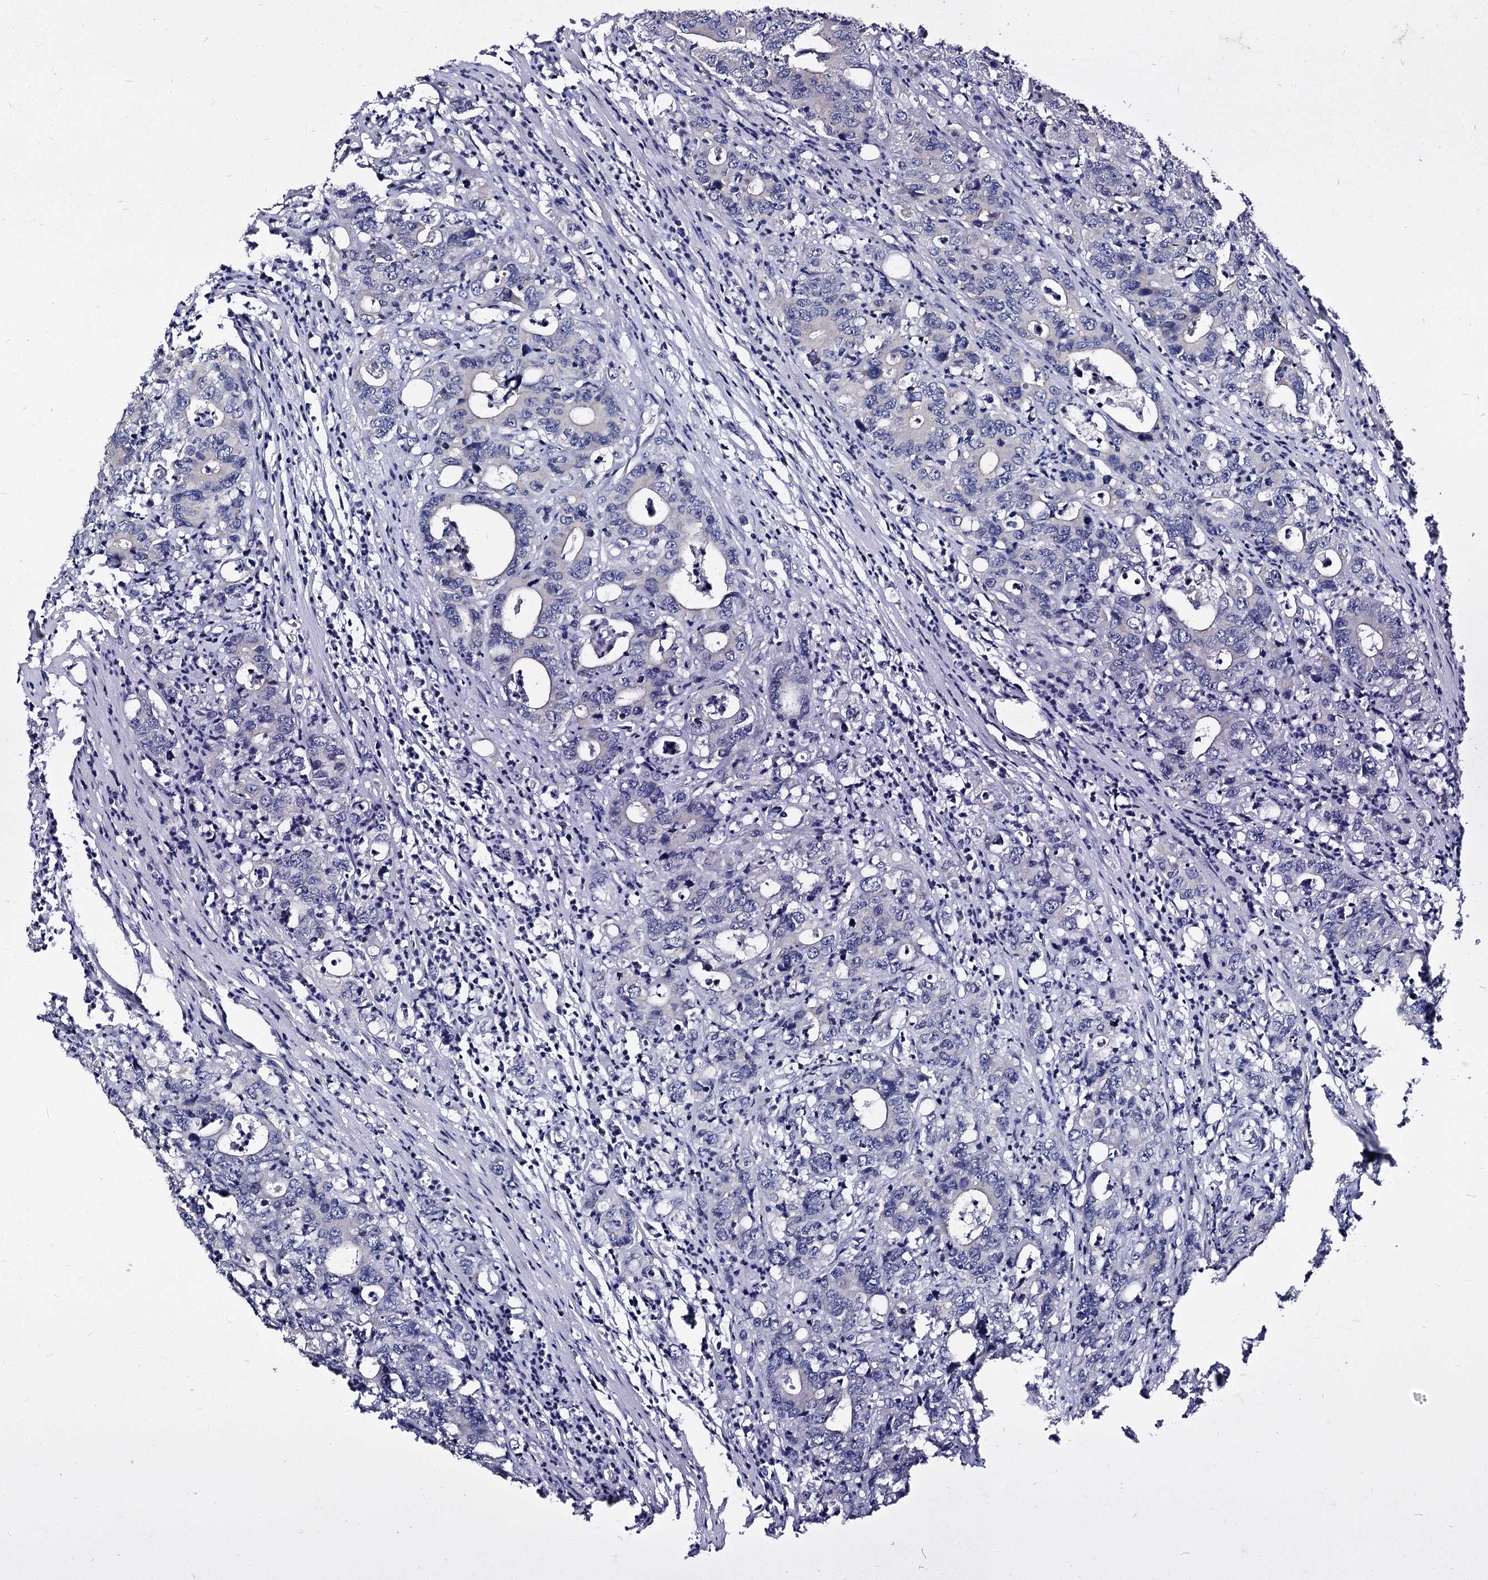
{"staining": {"intensity": "negative", "quantity": "none", "location": "none"}, "tissue": "colorectal cancer", "cell_type": "Tumor cells", "image_type": "cancer", "snomed": [{"axis": "morphology", "description": "Adenocarcinoma, NOS"}, {"axis": "topography", "description": "Colon"}], "caption": "Immunohistochemical staining of human colorectal adenocarcinoma demonstrates no significant staining in tumor cells.", "gene": "PANX2", "patient": {"sex": "female", "age": 75}}